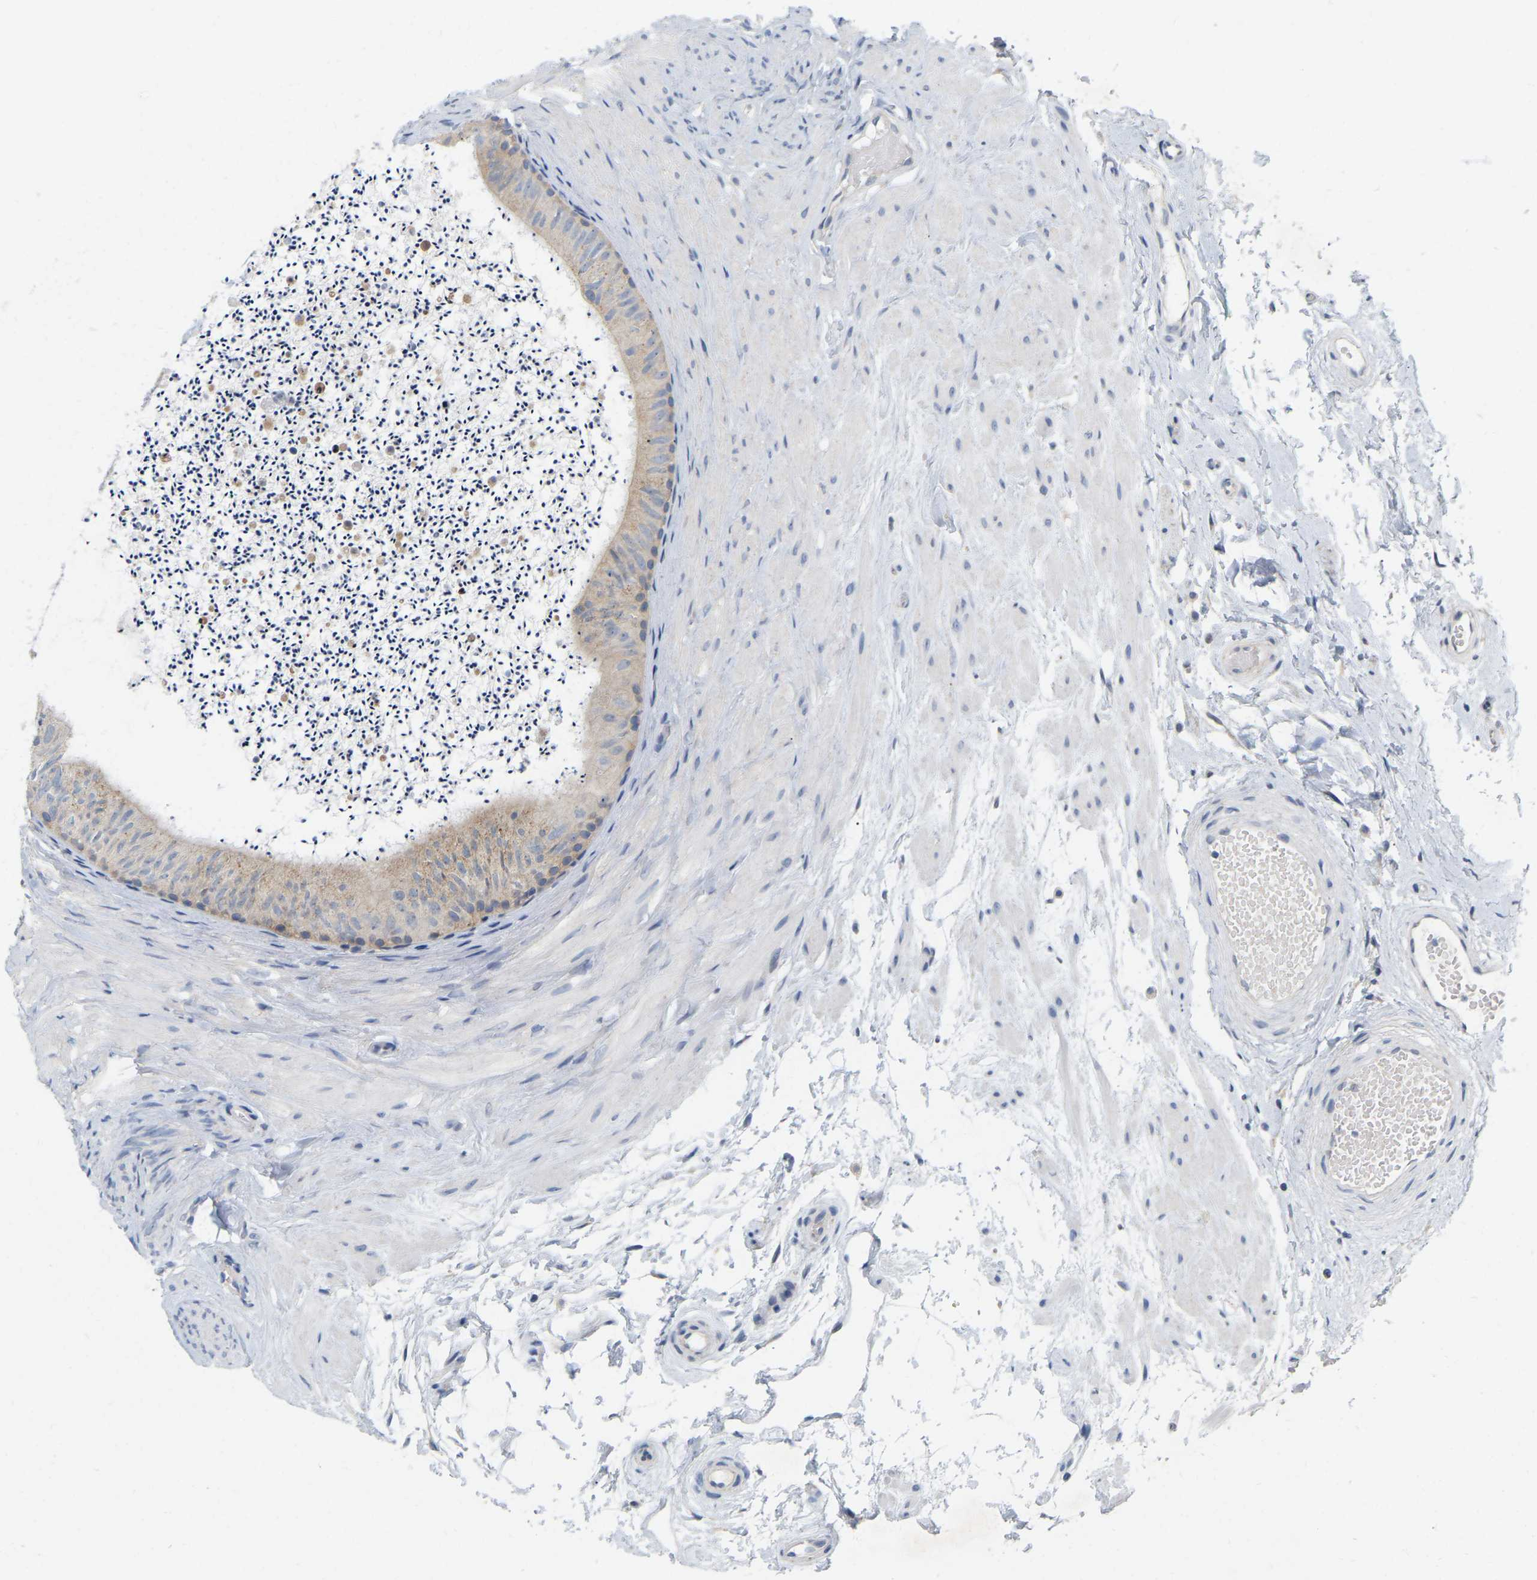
{"staining": {"intensity": "weak", "quantity": ">75%", "location": "cytoplasmic/membranous"}, "tissue": "epididymis", "cell_type": "Glandular cells", "image_type": "normal", "snomed": [{"axis": "morphology", "description": "Normal tissue, NOS"}, {"axis": "topography", "description": "Epididymis"}], "caption": "Epididymis stained with IHC demonstrates weak cytoplasmic/membranous expression in about >75% of glandular cells.", "gene": "WIPI2", "patient": {"sex": "male", "age": 56}}